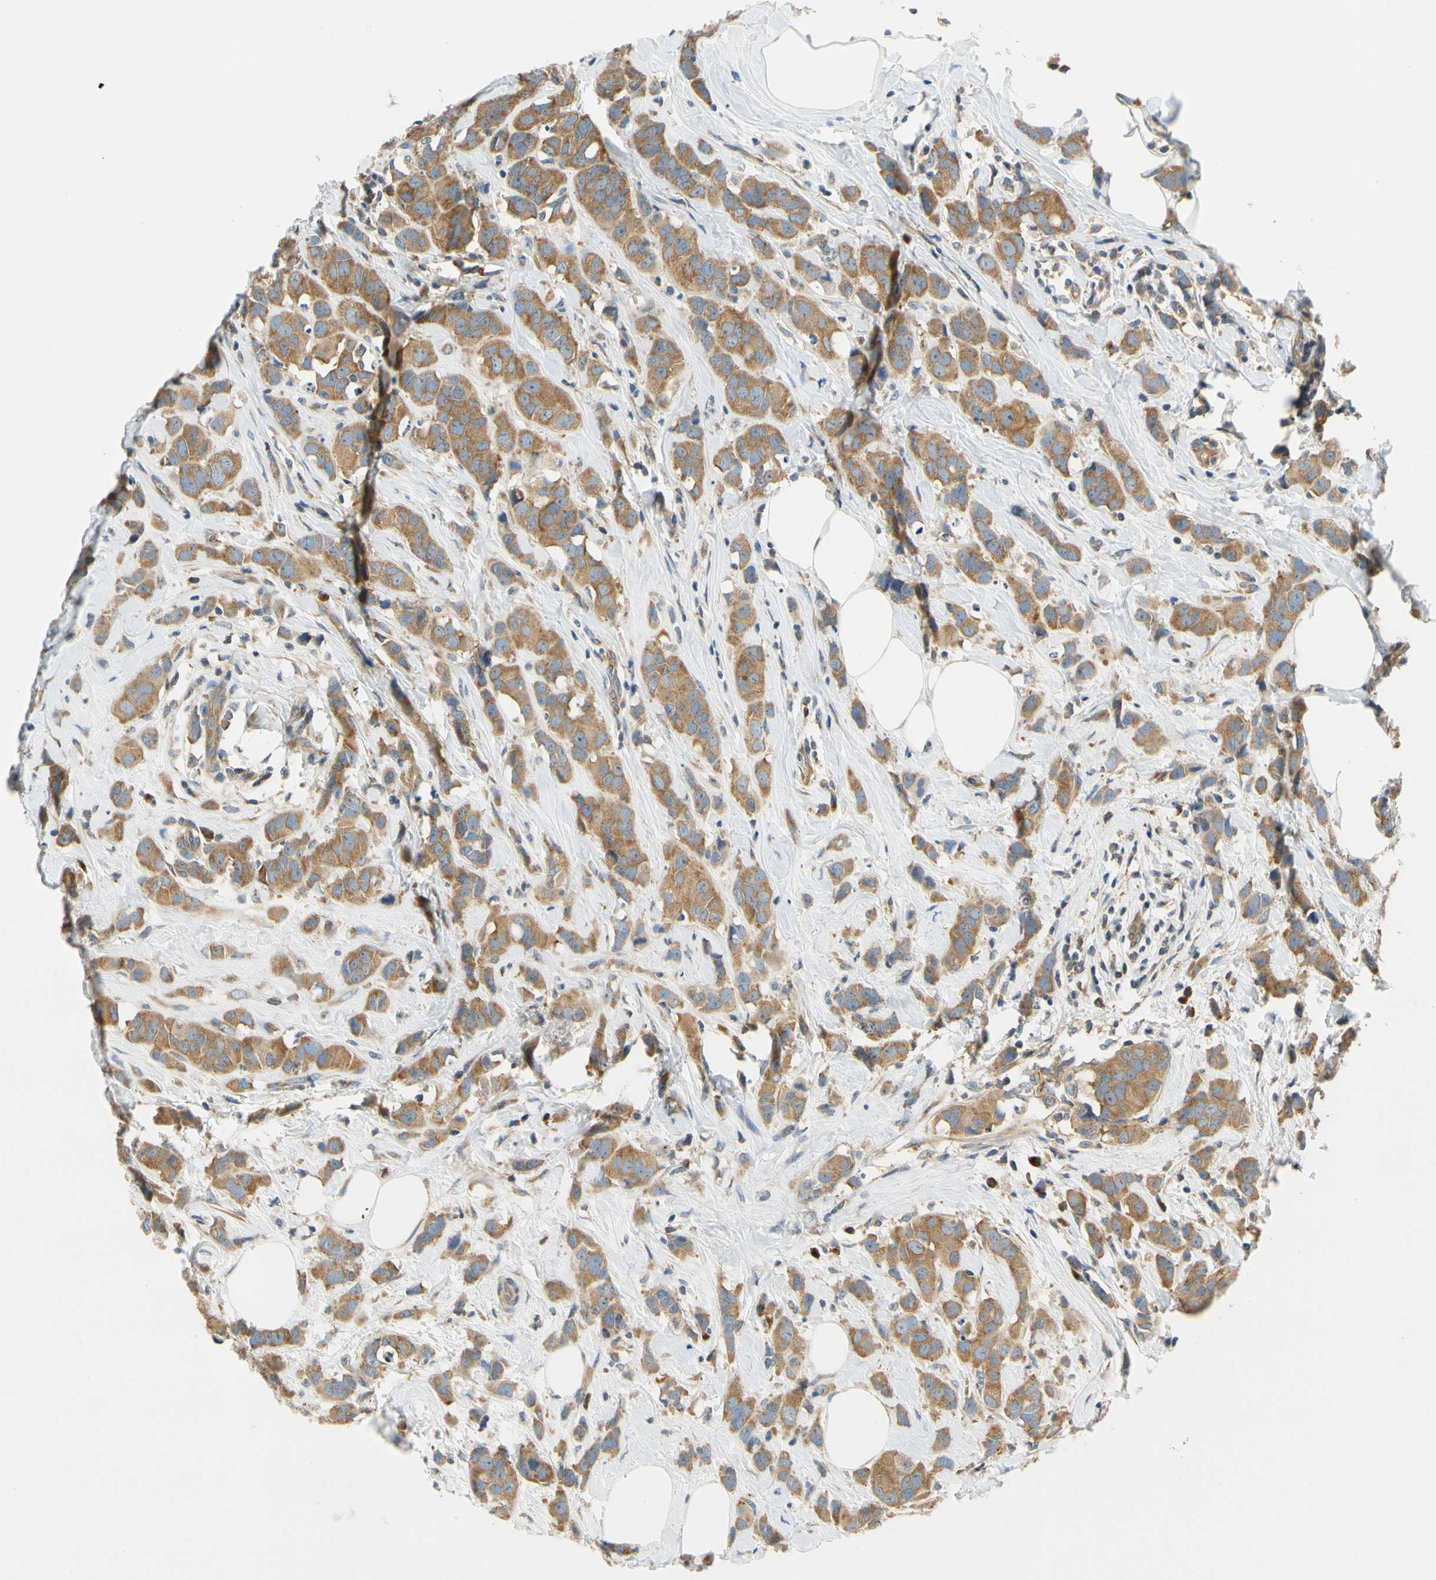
{"staining": {"intensity": "moderate", "quantity": ">75%", "location": "cytoplasmic/membranous"}, "tissue": "breast cancer", "cell_type": "Tumor cells", "image_type": "cancer", "snomed": [{"axis": "morphology", "description": "Normal tissue, NOS"}, {"axis": "morphology", "description": "Duct carcinoma"}, {"axis": "topography", "description": "Breast"}], "caption": "A high-resolution image shows IHC staining of breast cancer, which reveals moderate cytoplasmic/membranous expression in about >75% of tumor cells.", "gene": "LRRC47", "patient": {"sex": "female", "age": 50}}